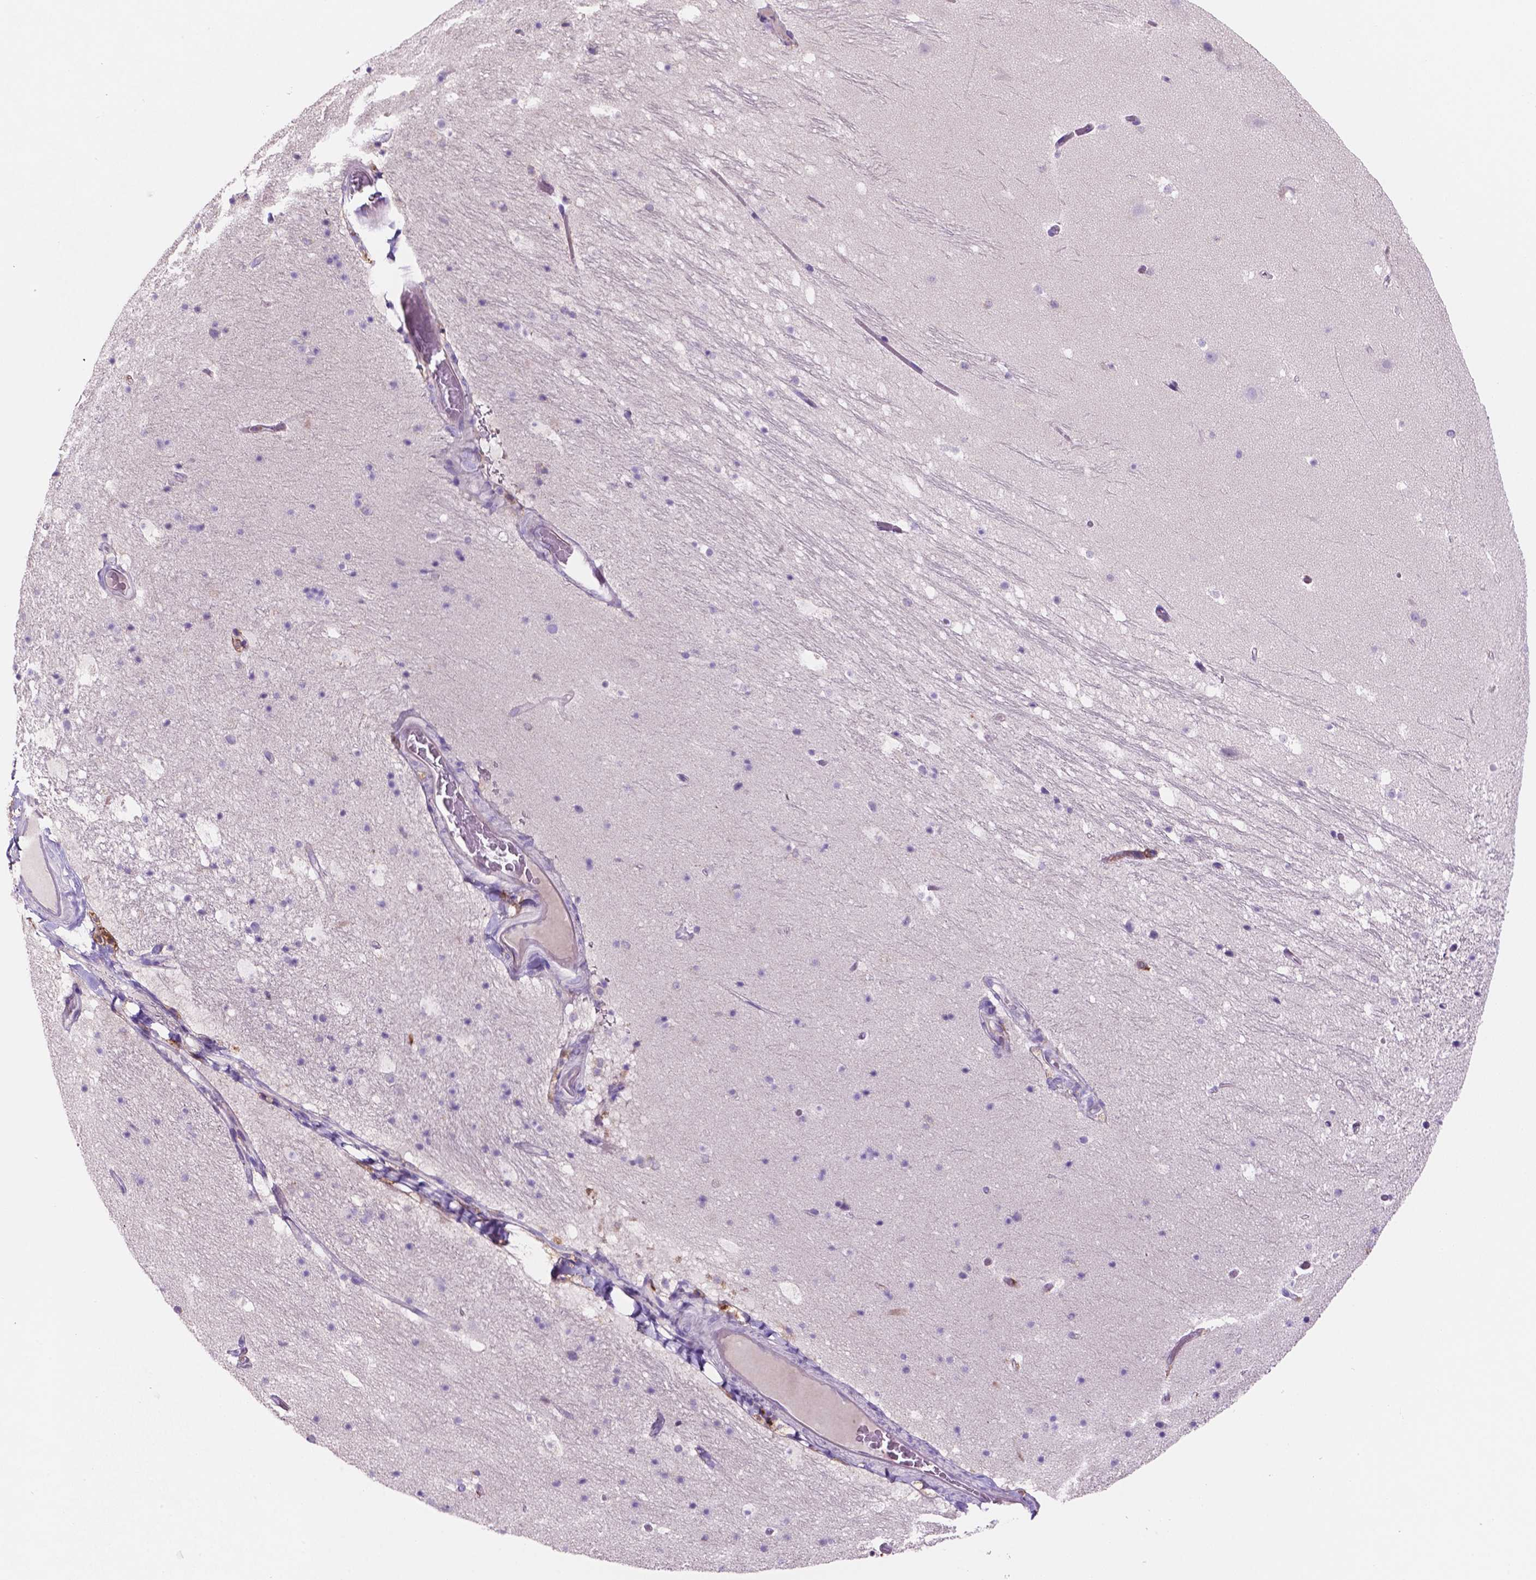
{"staining": {"intensity": "negative", "quantity": "none", "location": "none"}, "tissue": "hippocampus", "cell_type": "Glial cells", "image_type": "normal", "snomed": [{"axis": "morphology", "description": "Normal tissue, NOS"}, {"axis": "topography", "description": "Hippocampus"}], "caption": "A high-resolution histopathology image shows immunohistochemistry (IHC) staining of normal hippocampus, which reveals no significant positivity in glial cells.", "gene": "MKRN2OS", "patient": {"sex": "male", "age": 26}}